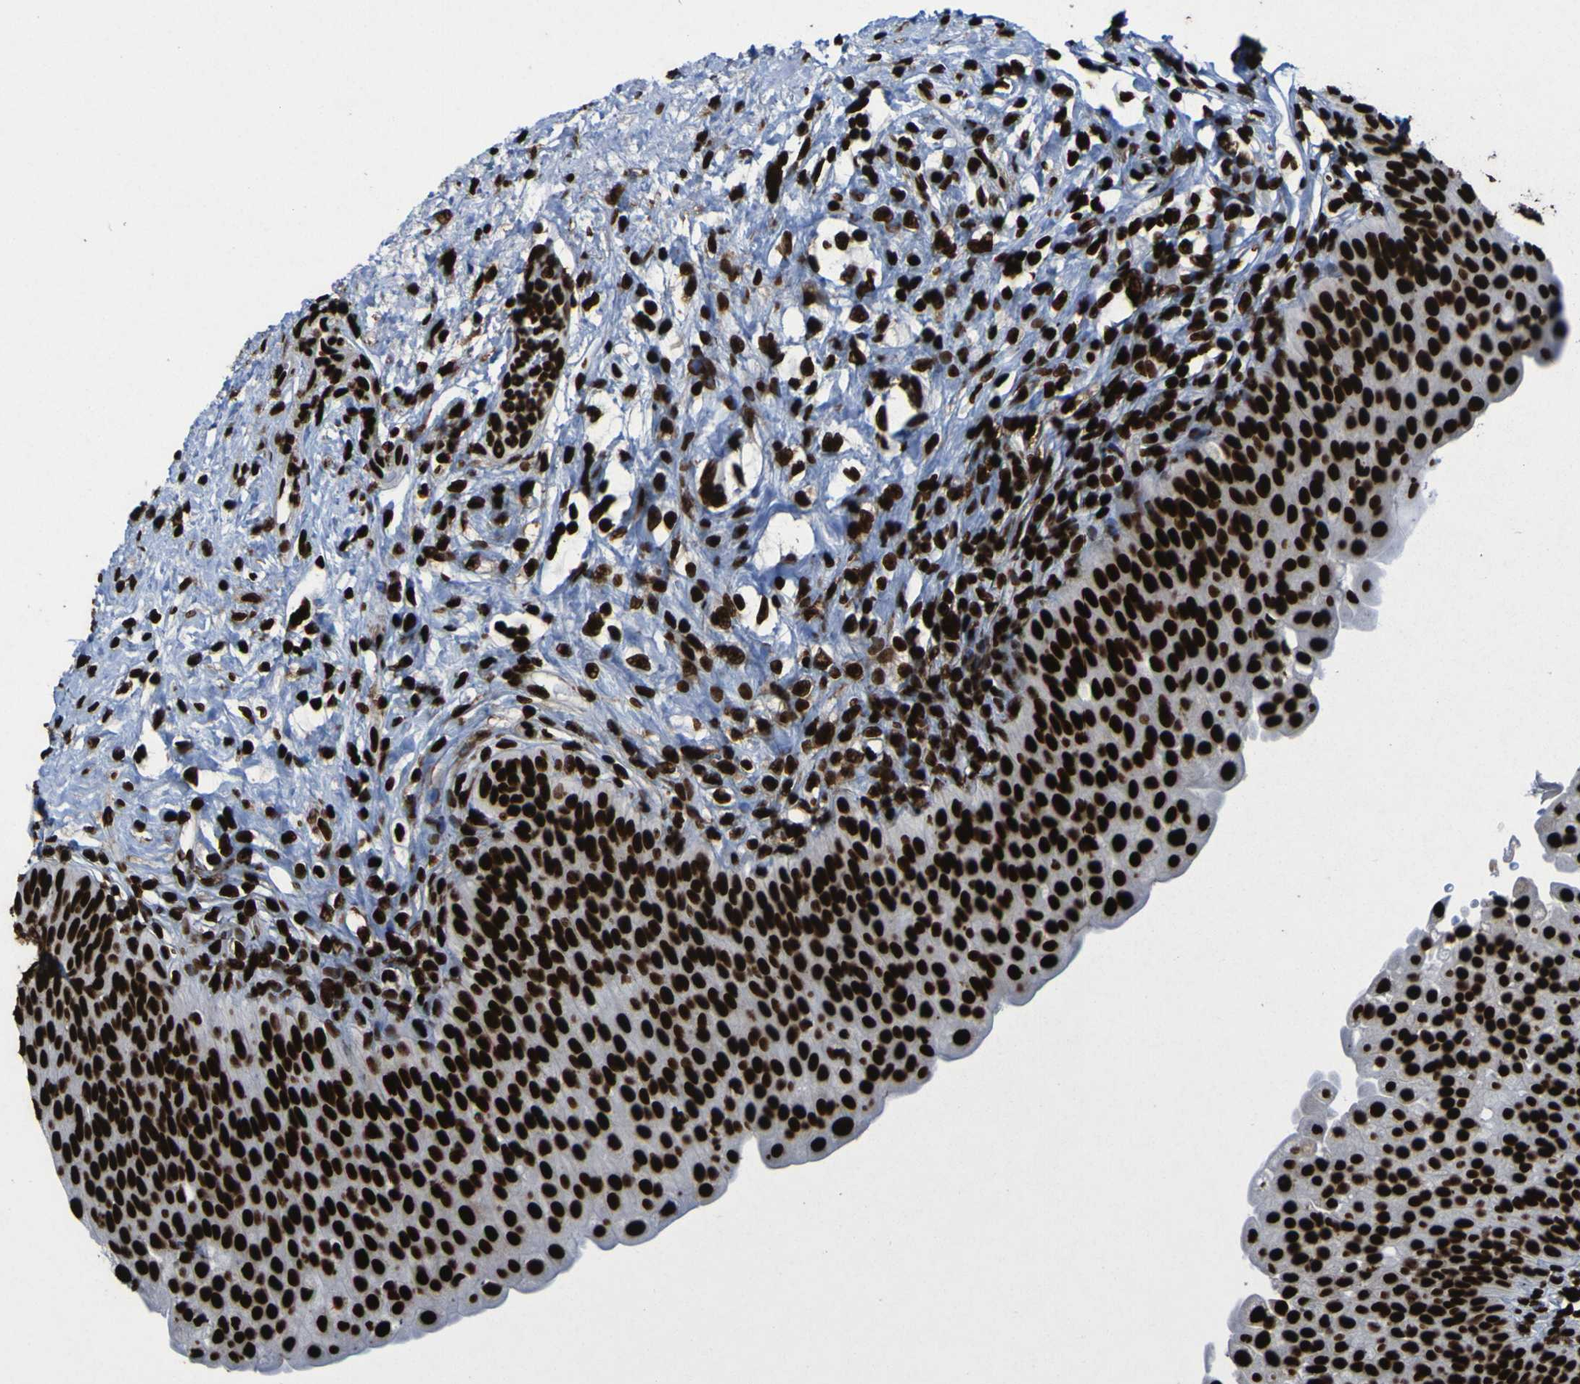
{"staining": {"intensity": "strong", "quantity": ">75%", "location": "nuclear"}, "tissue": "urinary bladder", "cell_type": "Urothelial cells", "image_type": "normal", "snomed": [{"axis": "morphology", "description": "Normal tissue, NOS"}, {"axis": "topography", "description": "Urinary bladder"}], "caption": "The image exhibits staining of benign urinary bladder, revealing strong nuclear protein positivity (brown color) within urothelial cells. Immunohistochemistry (ihc) stains the protein of interest in brown and the nuclei are stained blue.", "gene": "NPM1", "patient": {"sex": "male", "age": 46}}